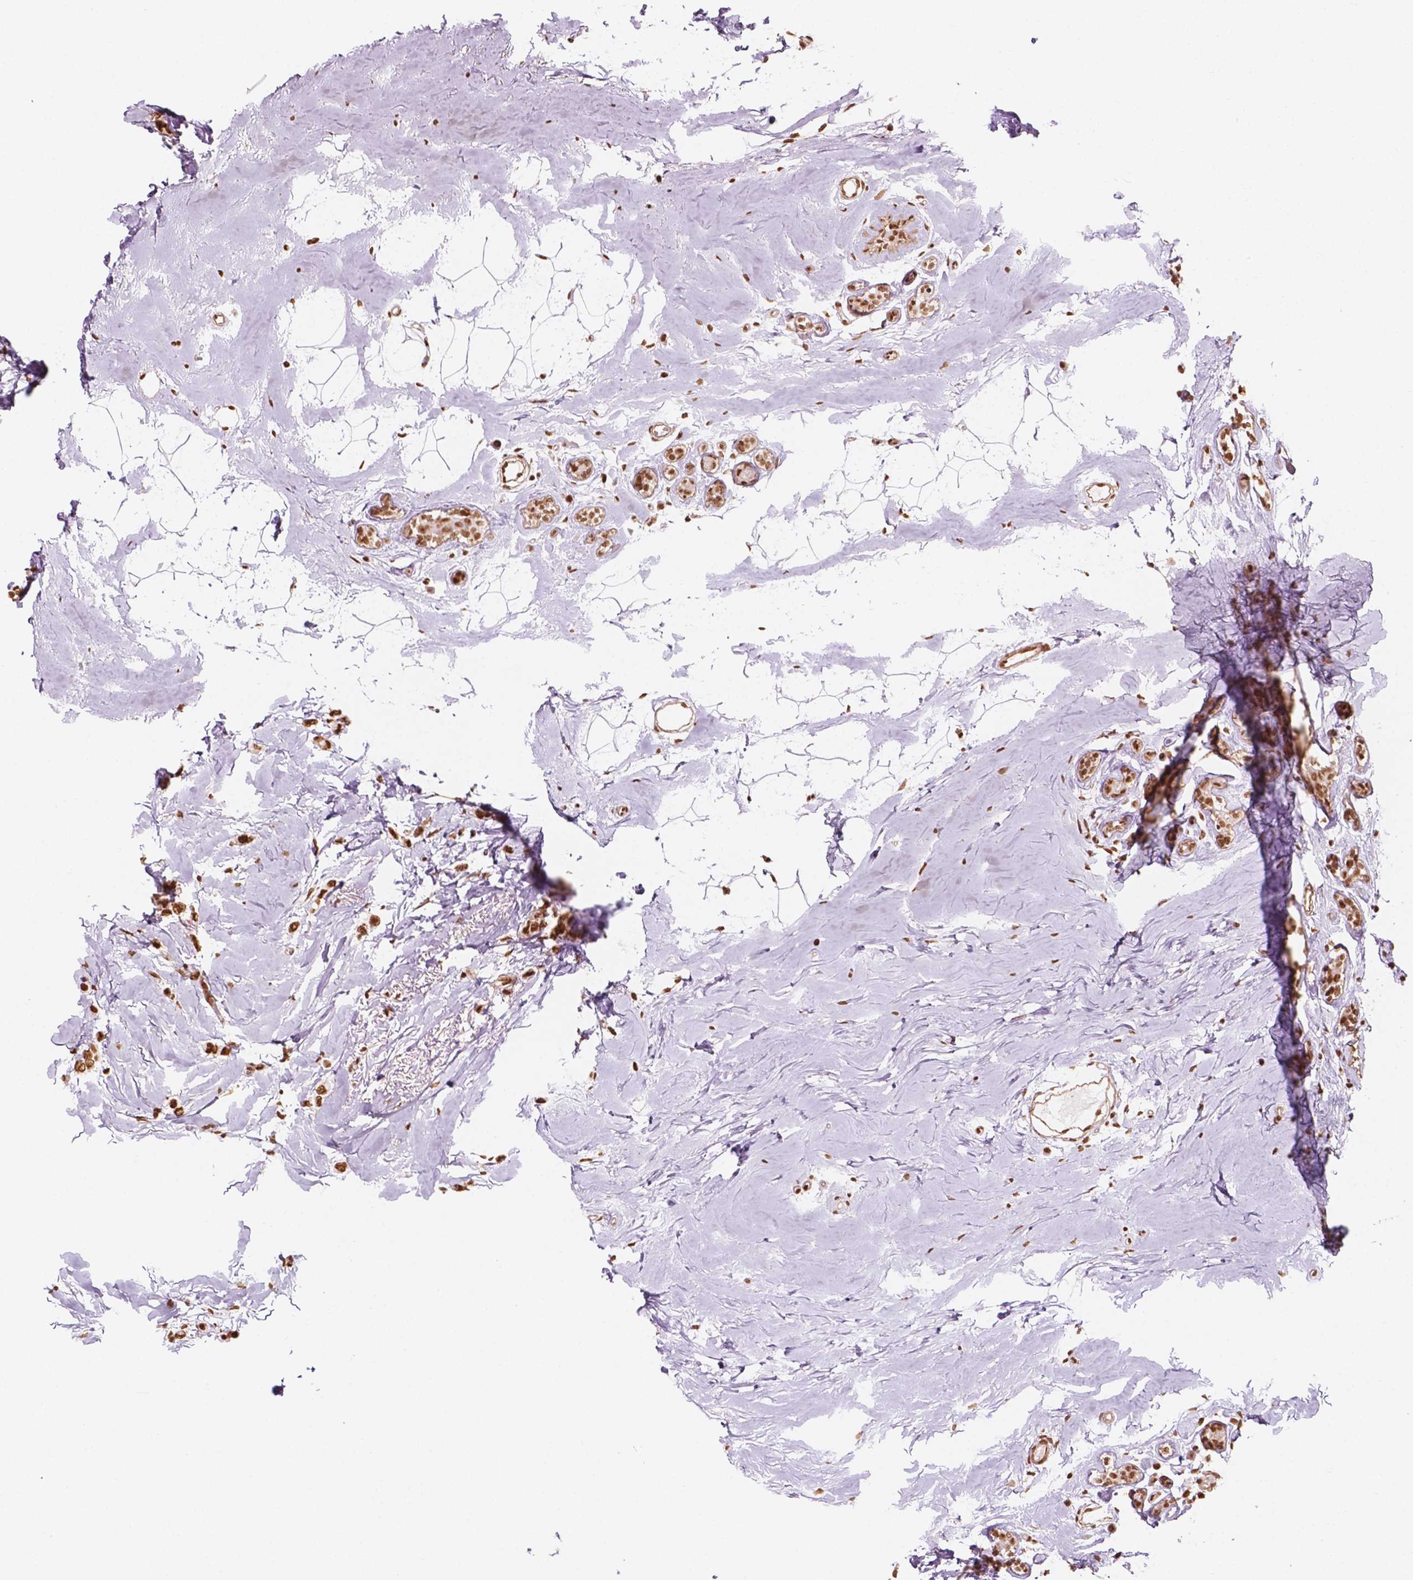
{"staining": {"intensity": "moderate", "quantity": ">75%", "location": "nuclear"}, "tissue": "breast cancer", "cell_type": "Tumor cells", "image_type": "cancer", "snomed": [{"axis": "morphology", "description": "Duct carcinoma"}, {"axis": "topography", "description": "Breast"}], "caption": "This micrograph shows breast cancer (intraductal carcinoma) stained with immunohistochemistry to label a protein in brown. The nuclear of tumor cells show moderate positivity for the protein. Nuclei are counter-stained blue.", "gene": "GTF3C5", "patient": {"sex": "female", "age": 40}}